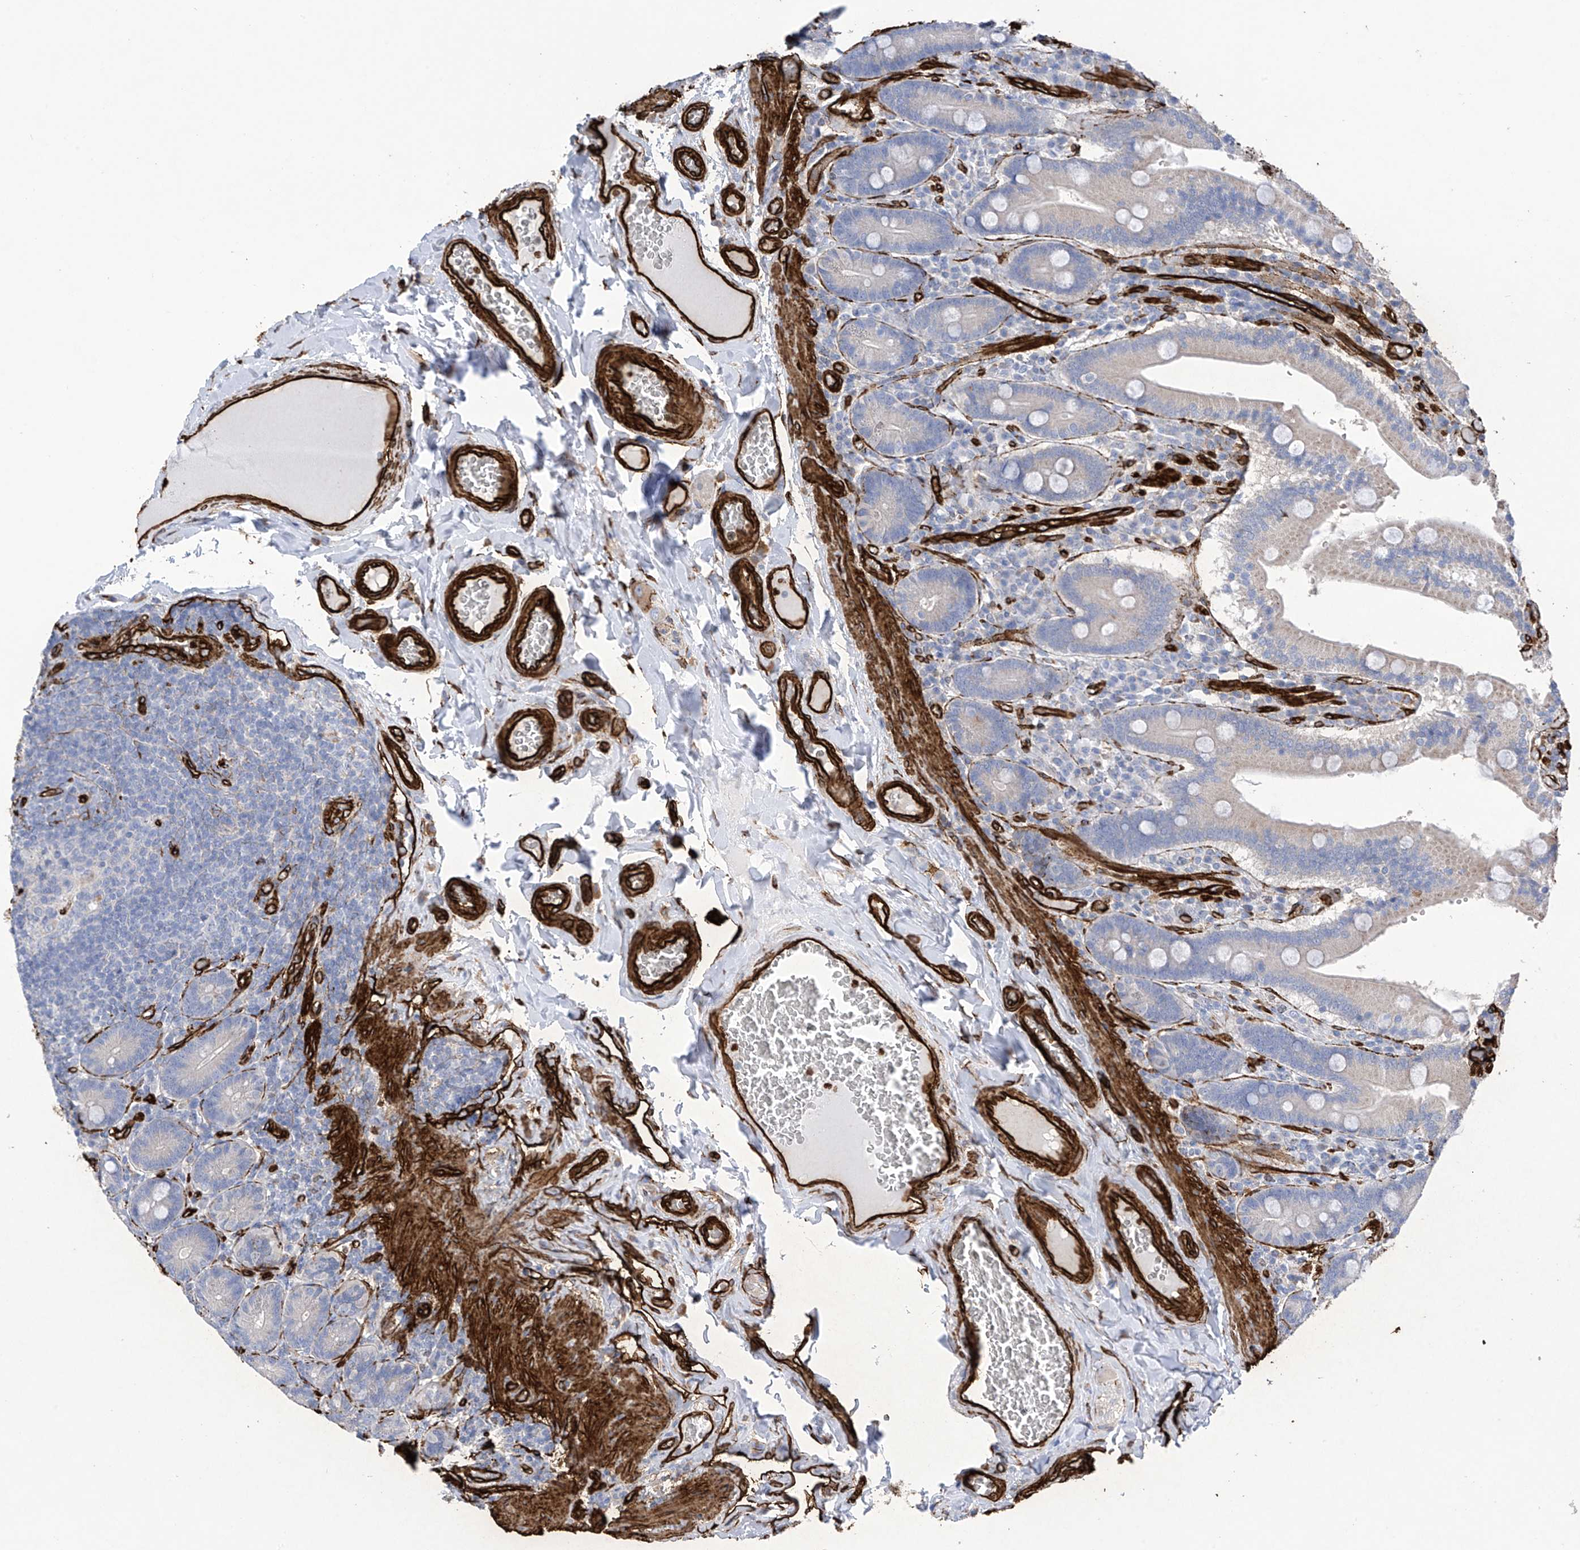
{"staining": {"intensity": "weak", "quantity": ">75%", "location": "cytoplasmic/membranous"}, "tissue": "duodenum", "cell_type": "Glandular cells", "image_type": "normal", "snomed": [{"axis": "morphology", "description": "Normal tissue, NOS"}, {"axis": "topography", "description": "Duodenum"}], "caption": "Glandular cells exhibit weak cytoplasmic/membranous expression in approximately >75% of cells in unremarkable duodenum.", "gene": "UBTD1", "patient": {"sex": "female", "age": 62}}